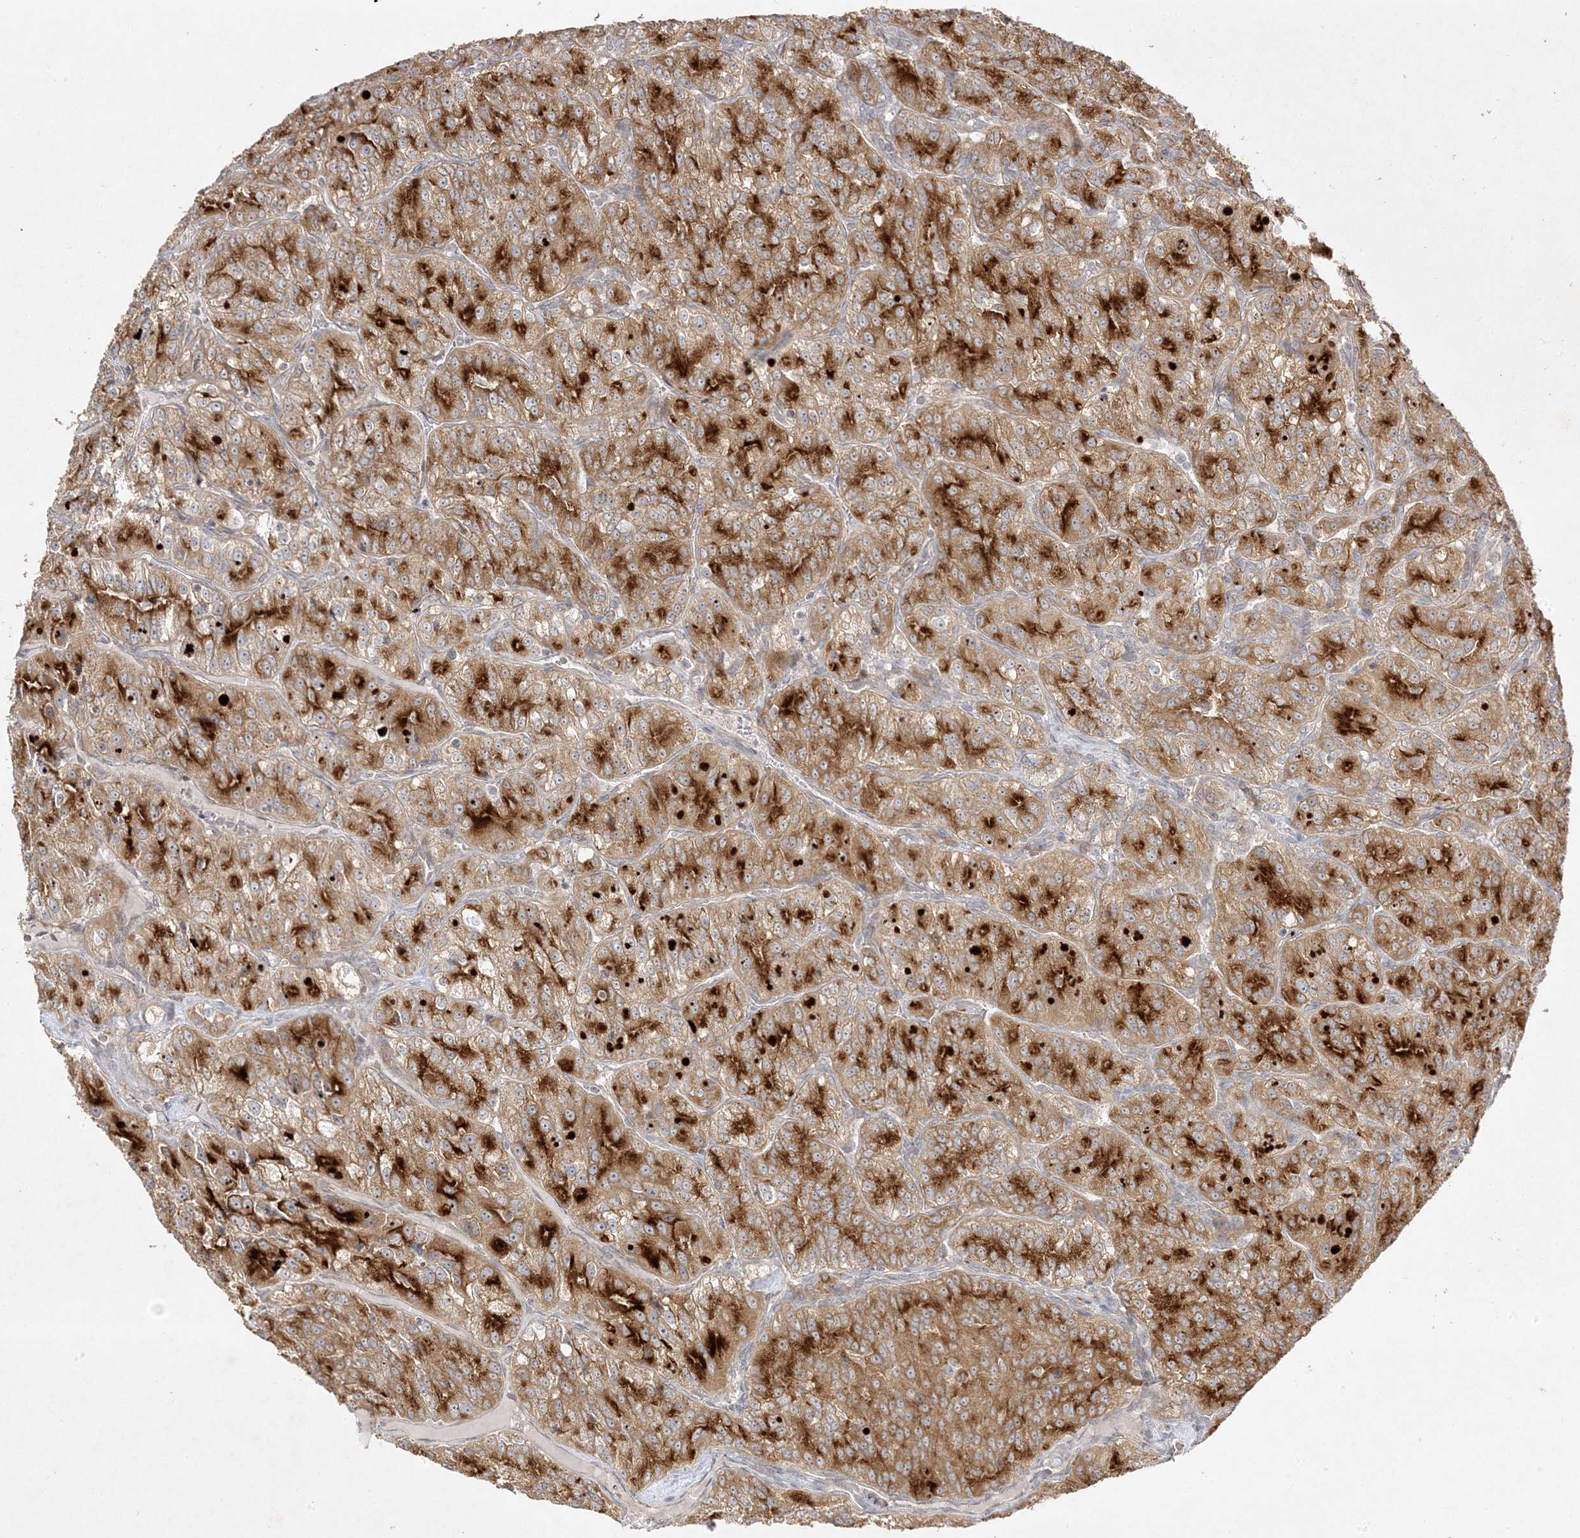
{"staining": {"intensity": "moderate", "quantity": ">75%", "location": "cytoplasmic/membranous"}, "tissue": "renal cancer", "cell_type": "Tumor cells", "image_type": "cancer", "snomed": [{"axis": "morphology", "description": "Adenocarcinoma, NOS"}, {"axis": "topography", "description": "Kidney"}], "caption": "This histopathology image shows immunohistochemistry (IHC) staining of renal adenocarcinoma, with medium moderate cytoplasmic/membranous staining in about >75% of tumor cells.", "gene": "C2CD2", "patient": {"sex": "female", "age": 63}}